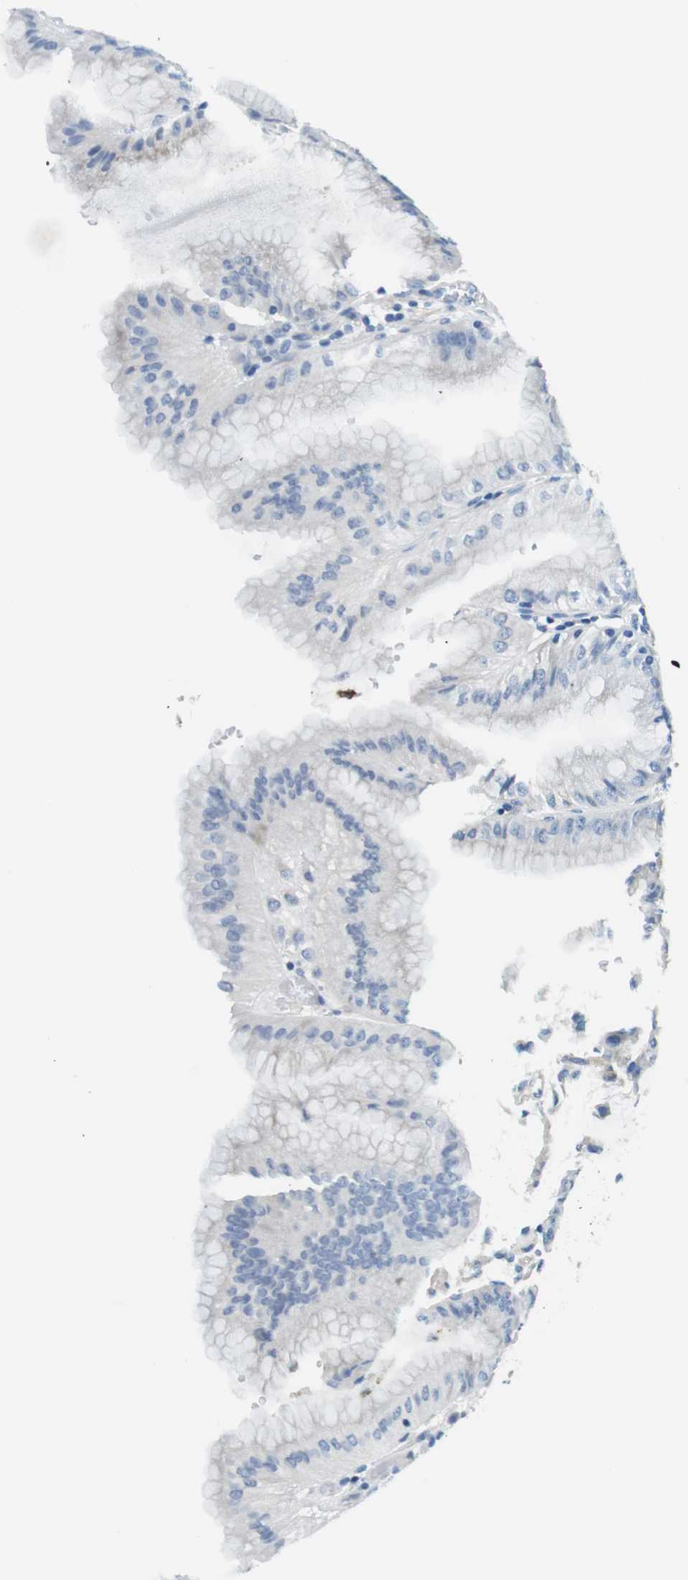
{"staining": {"intensity": "moderate", "quantity": "<25%", "location": "cytoplasmic/membranous"}, "tissue": "stomach", "cell_type": "Glandular cells", "image_type": "normal", "snomed": [{"axis": "morphology", "description": "Normal tissue, NOS"}, {"axis": "topography", "description": "Stomach, lower"}], "caption": "Stomach stained with a brown dye demonstrates moderate cytoplasmic/membranous positive expression in approximately <25% of glandular cells.", "gene": "CDH8", "patient": {"sex": "male", "age": 71}}